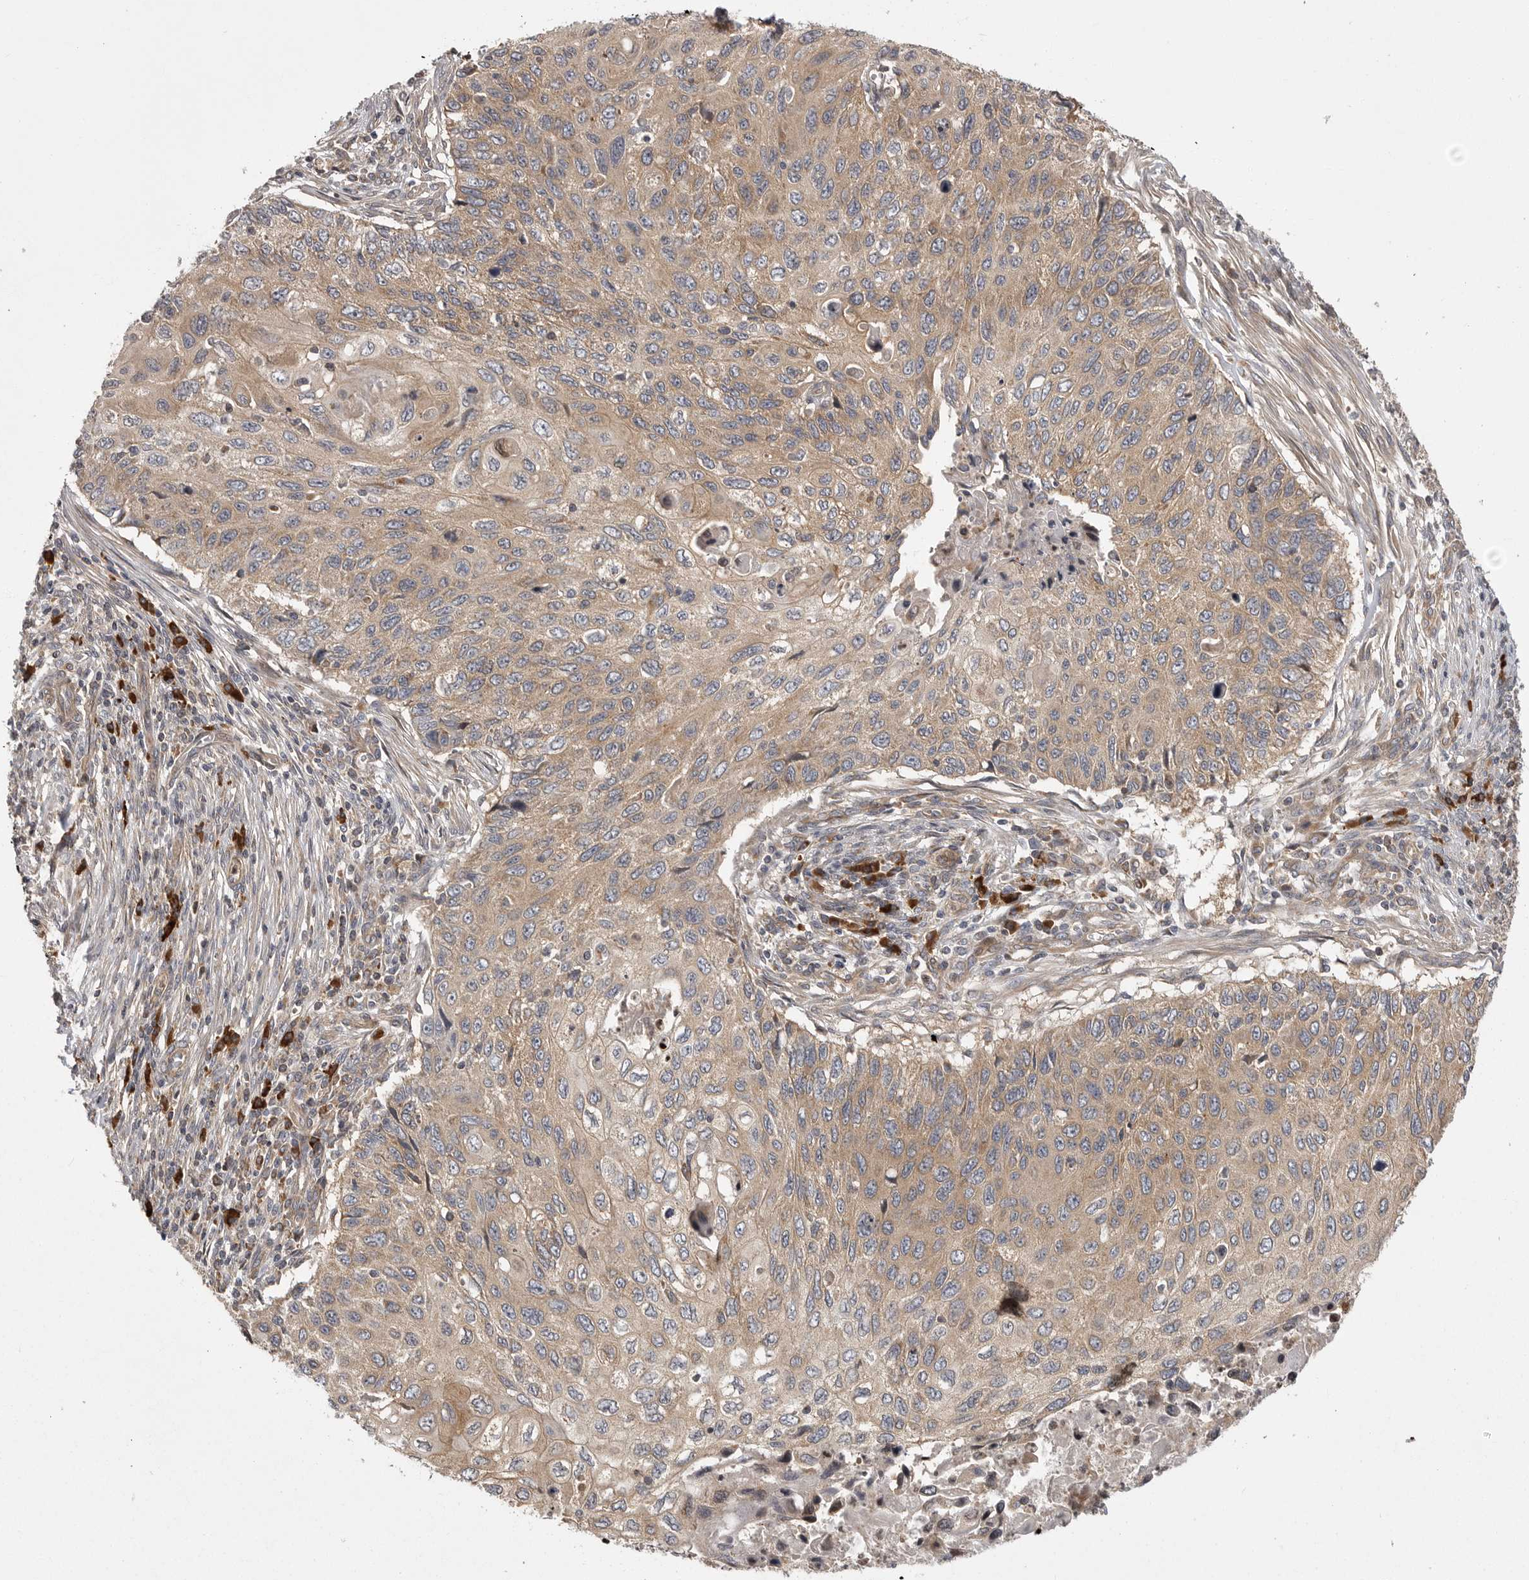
{"staining": {"intensity": "moderate", "quantity": ">75%", "location": "cytoplasmic/membranous"}, "tissue": "cervical cancer", "cell_type": "Tumor cells", "image_type": "cancer", "snomed": [{"axis": "morphology", "description": "Squamous cell carcinoma, NOS"}, {"axis": "topography", "description": "Cervix"}], "caption": "Immunohistochemical staining of squamous cell carcinoma (cervical) reveals moderate cytoplasmic/membranous protein staining in about >75% of tumor cells.", "gene": "OXR1", "patient": {"sex": "female", "age": 70}}